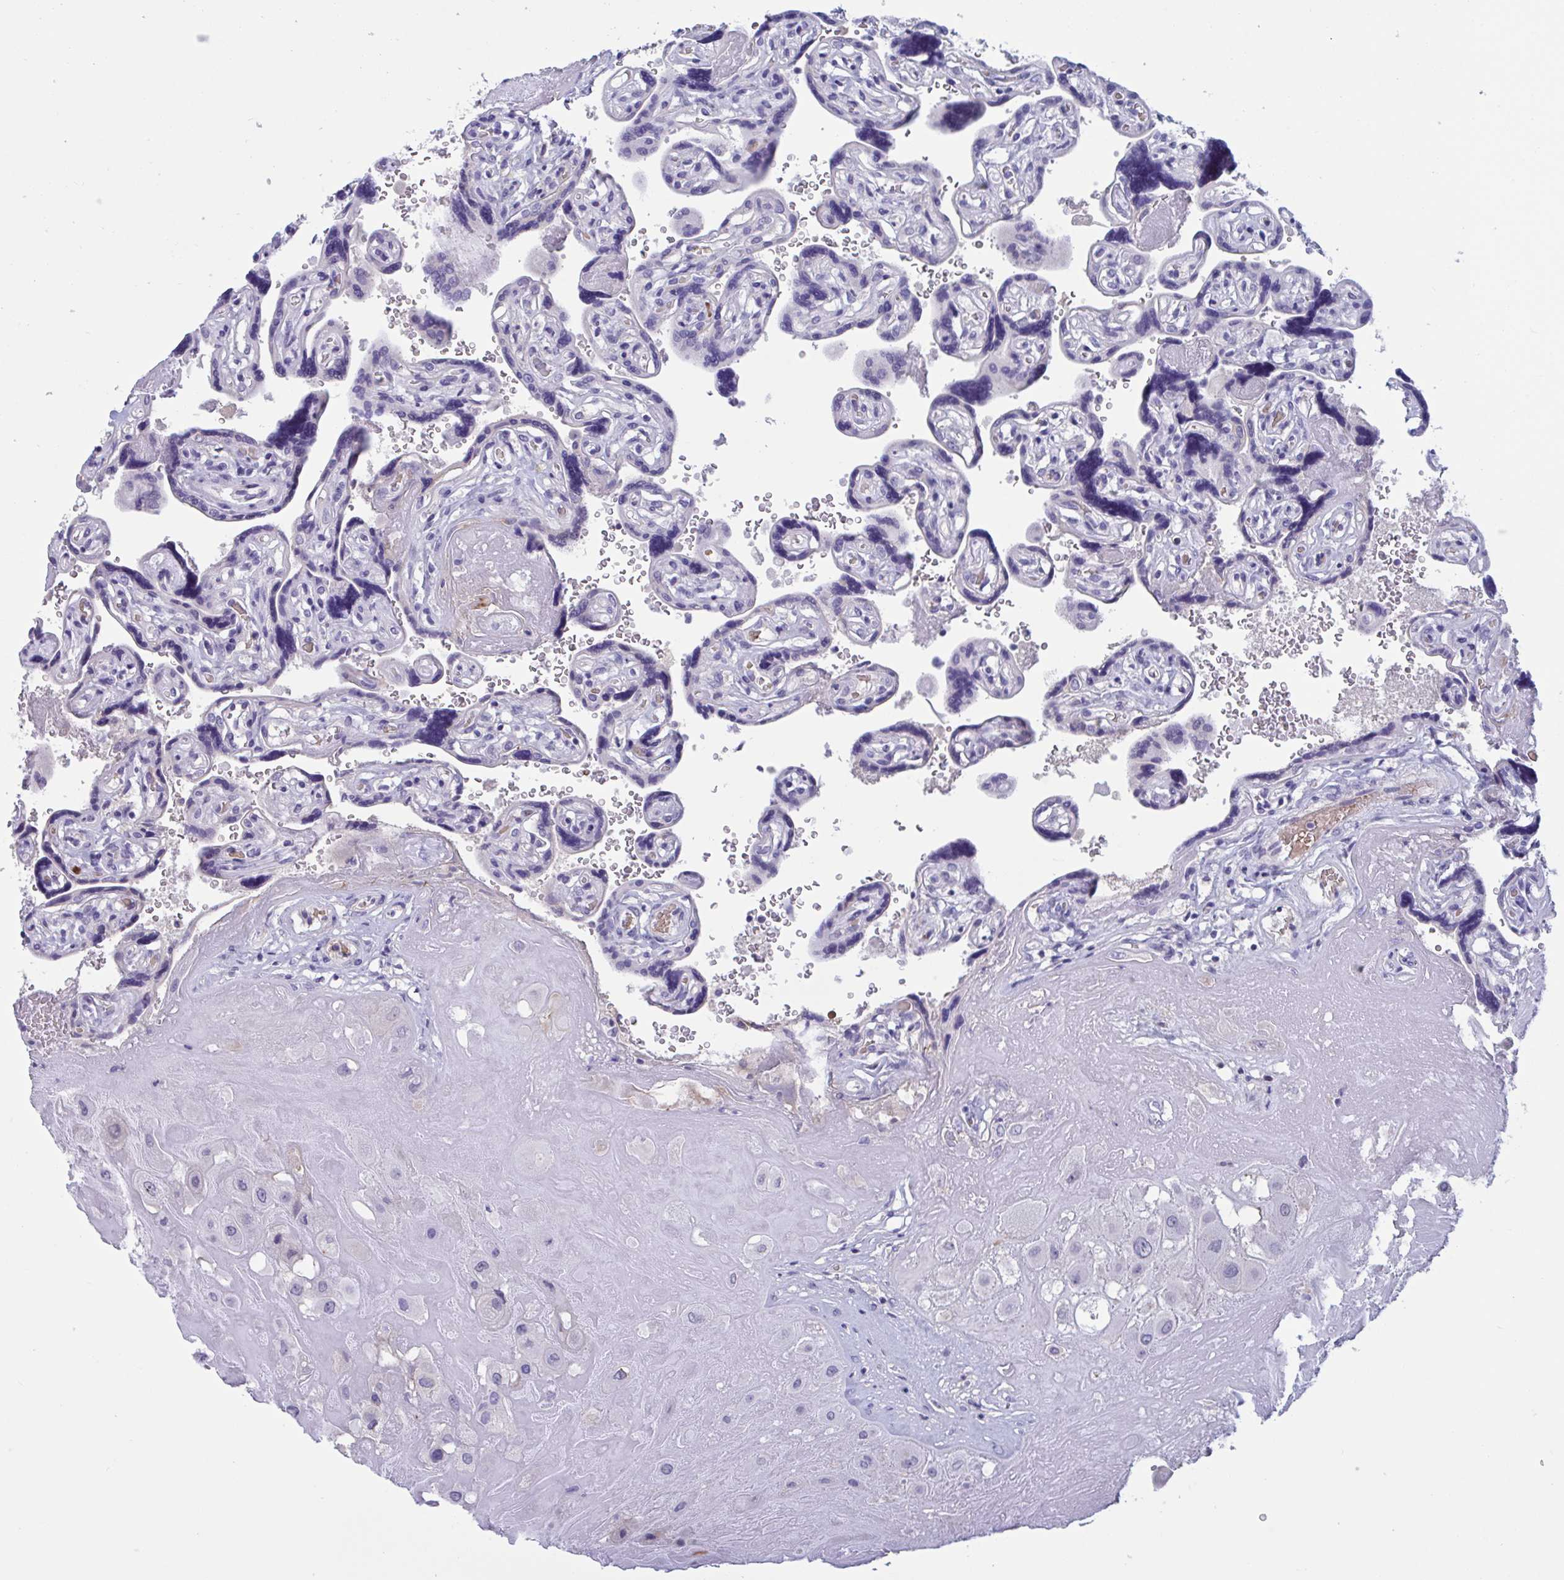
{"staining": {"intensity": "negative", "quantity": "none", "location": "none"}, "tissue": "placenta", "cell_type": "Decidual cells", "image_type": "normal", "snomed": [{"axis": "morphology", "description": "Normal tissue, NOS"}, {"axis": "topography", "description": "Placenta"}], "caption": "An immunohistochemistry histopathology image of unremarkable placenta is shown. There is no staining in decidual cells of placenta.", "gene": "MS4A14", "patient": {"sex": "female", "age": 32}}